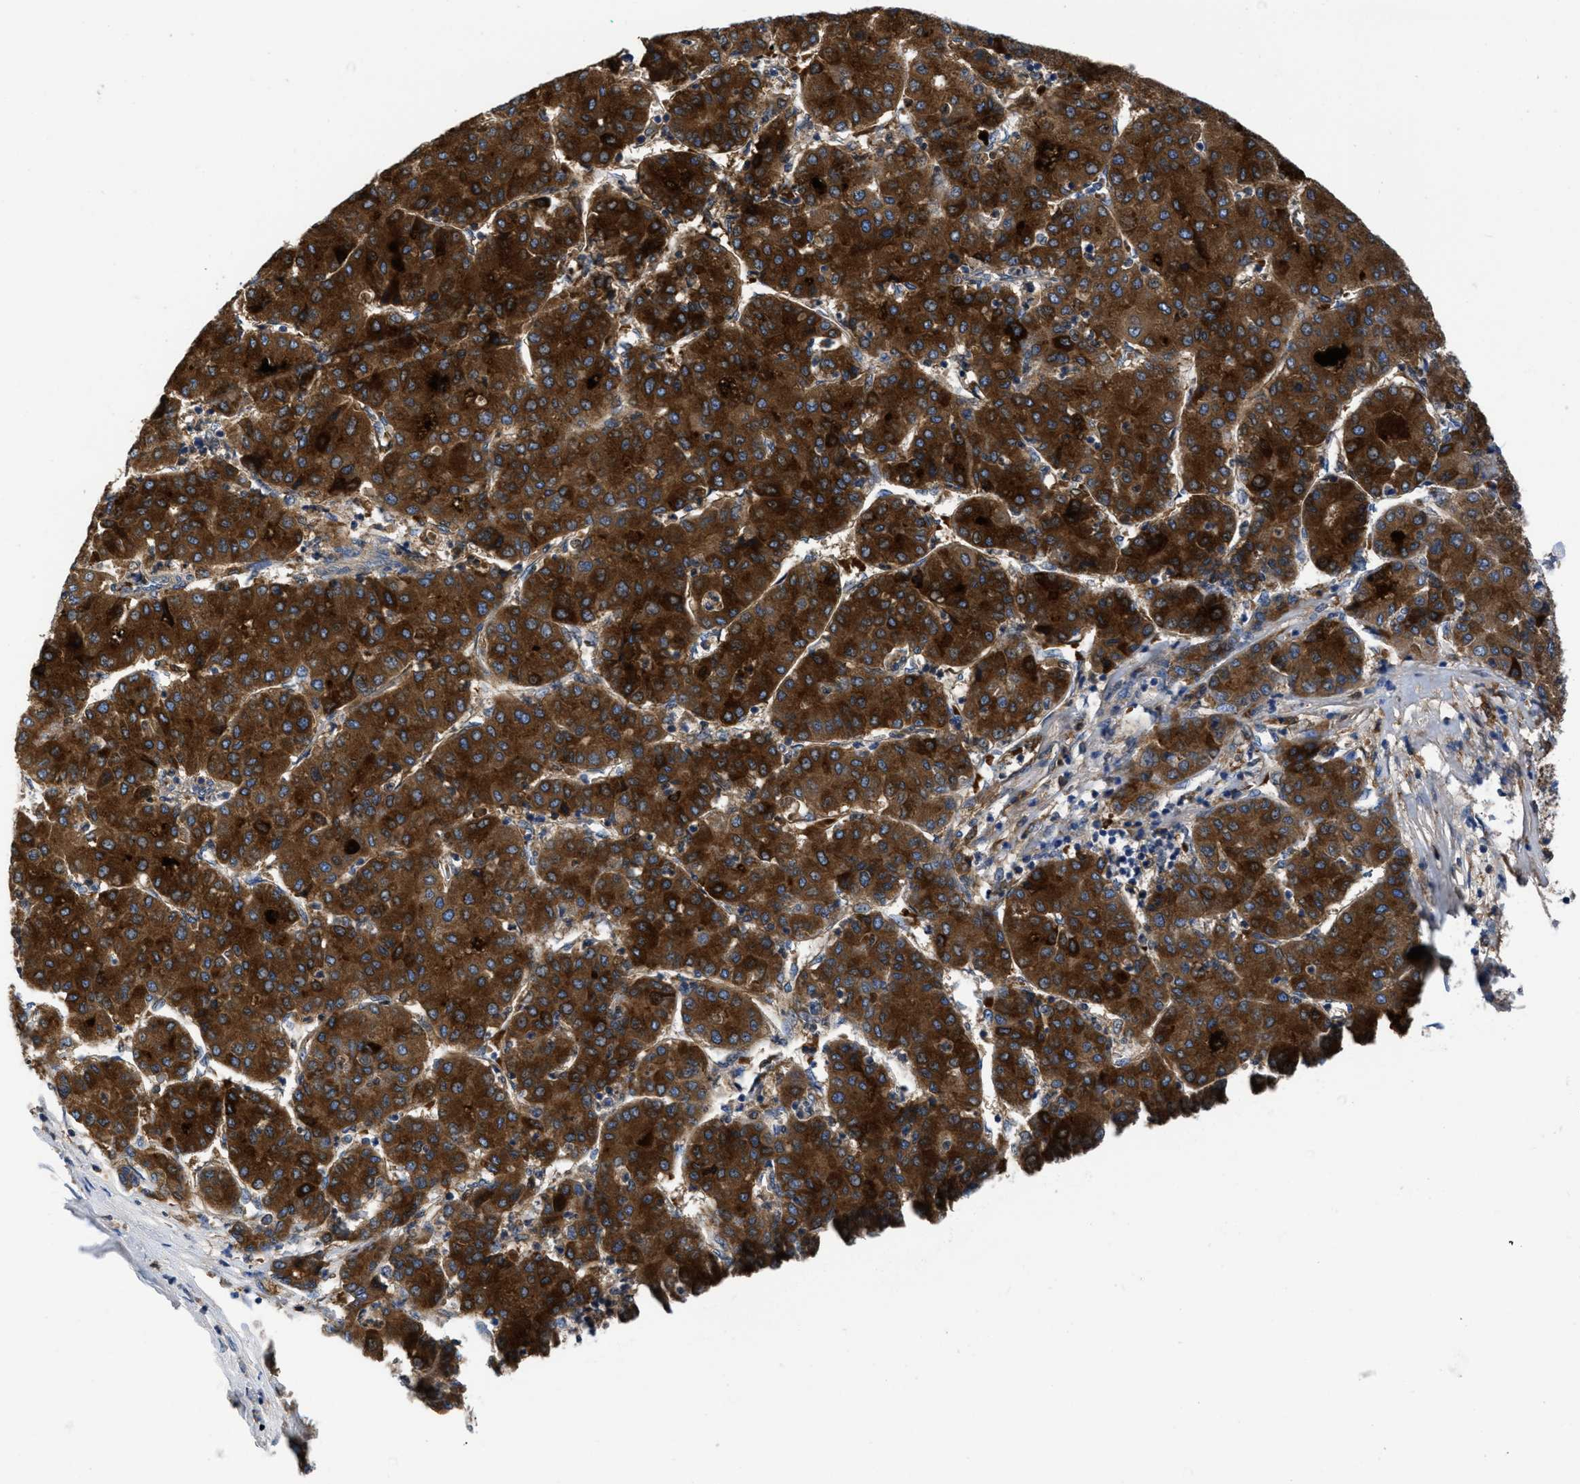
{"staining": {"intensity": "strong", "quantity": ">75%", "location": "cytoplasmic/membranous"}, "tissue": "liver cancer", "cell_type": "Tumor cells", "image_type": "cancer", "snomed": [{"axis": "morphology", "description": "Carcinoma, Hepatocellular, NOS"}, {"axis": "topography", "description": "Liver"}], "caption": "Tumor cells display strong cytoplasmic/membranous staining in approximately >75% of cells in liver cancer (hepatocellular carcinoma).", "gene": "SERPINA6", "patient": {"sex": "male", "age": 65}}